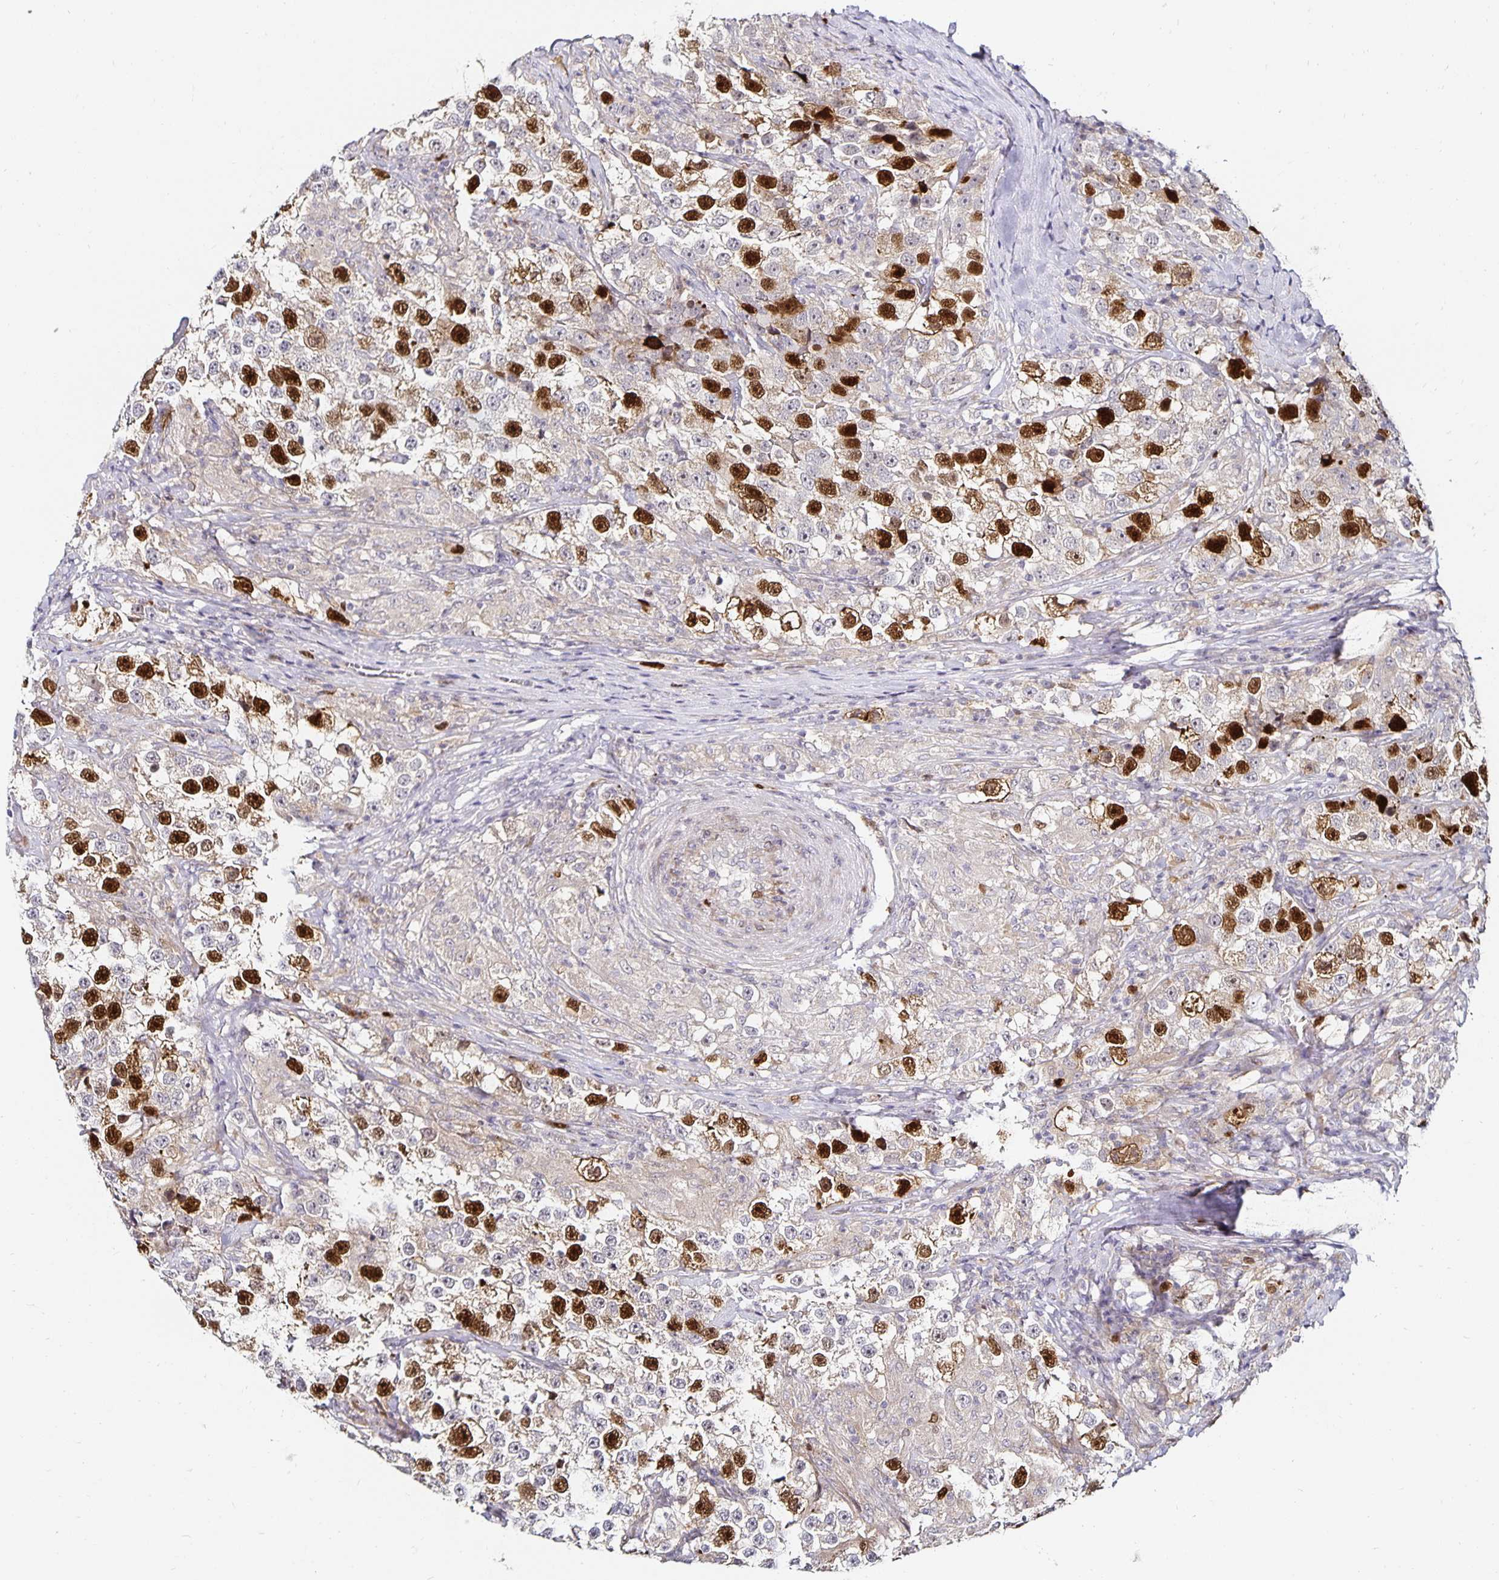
{"staining": {"intensity": "strong", "quantity": "25%-75%", "location": "nuclear"}, "tissue": "testis cancer", "cell_type": "Tumor cells", "image_type": "cancer", "snomed": [{"axis": "morphology", "description": "Seminoma, NOS"}, {"axis": "topography", "description": "Testis"}], "caption": "The micrograph reveals immunohistochemical staining of testis cancer. There is strong nuclear expression is identified in about 25%-75% of tumor cells. (IHC, brightfield microscopy, high magnification).", "gene": "ANLN", "patient": {"sex": "male", "age": 46}}